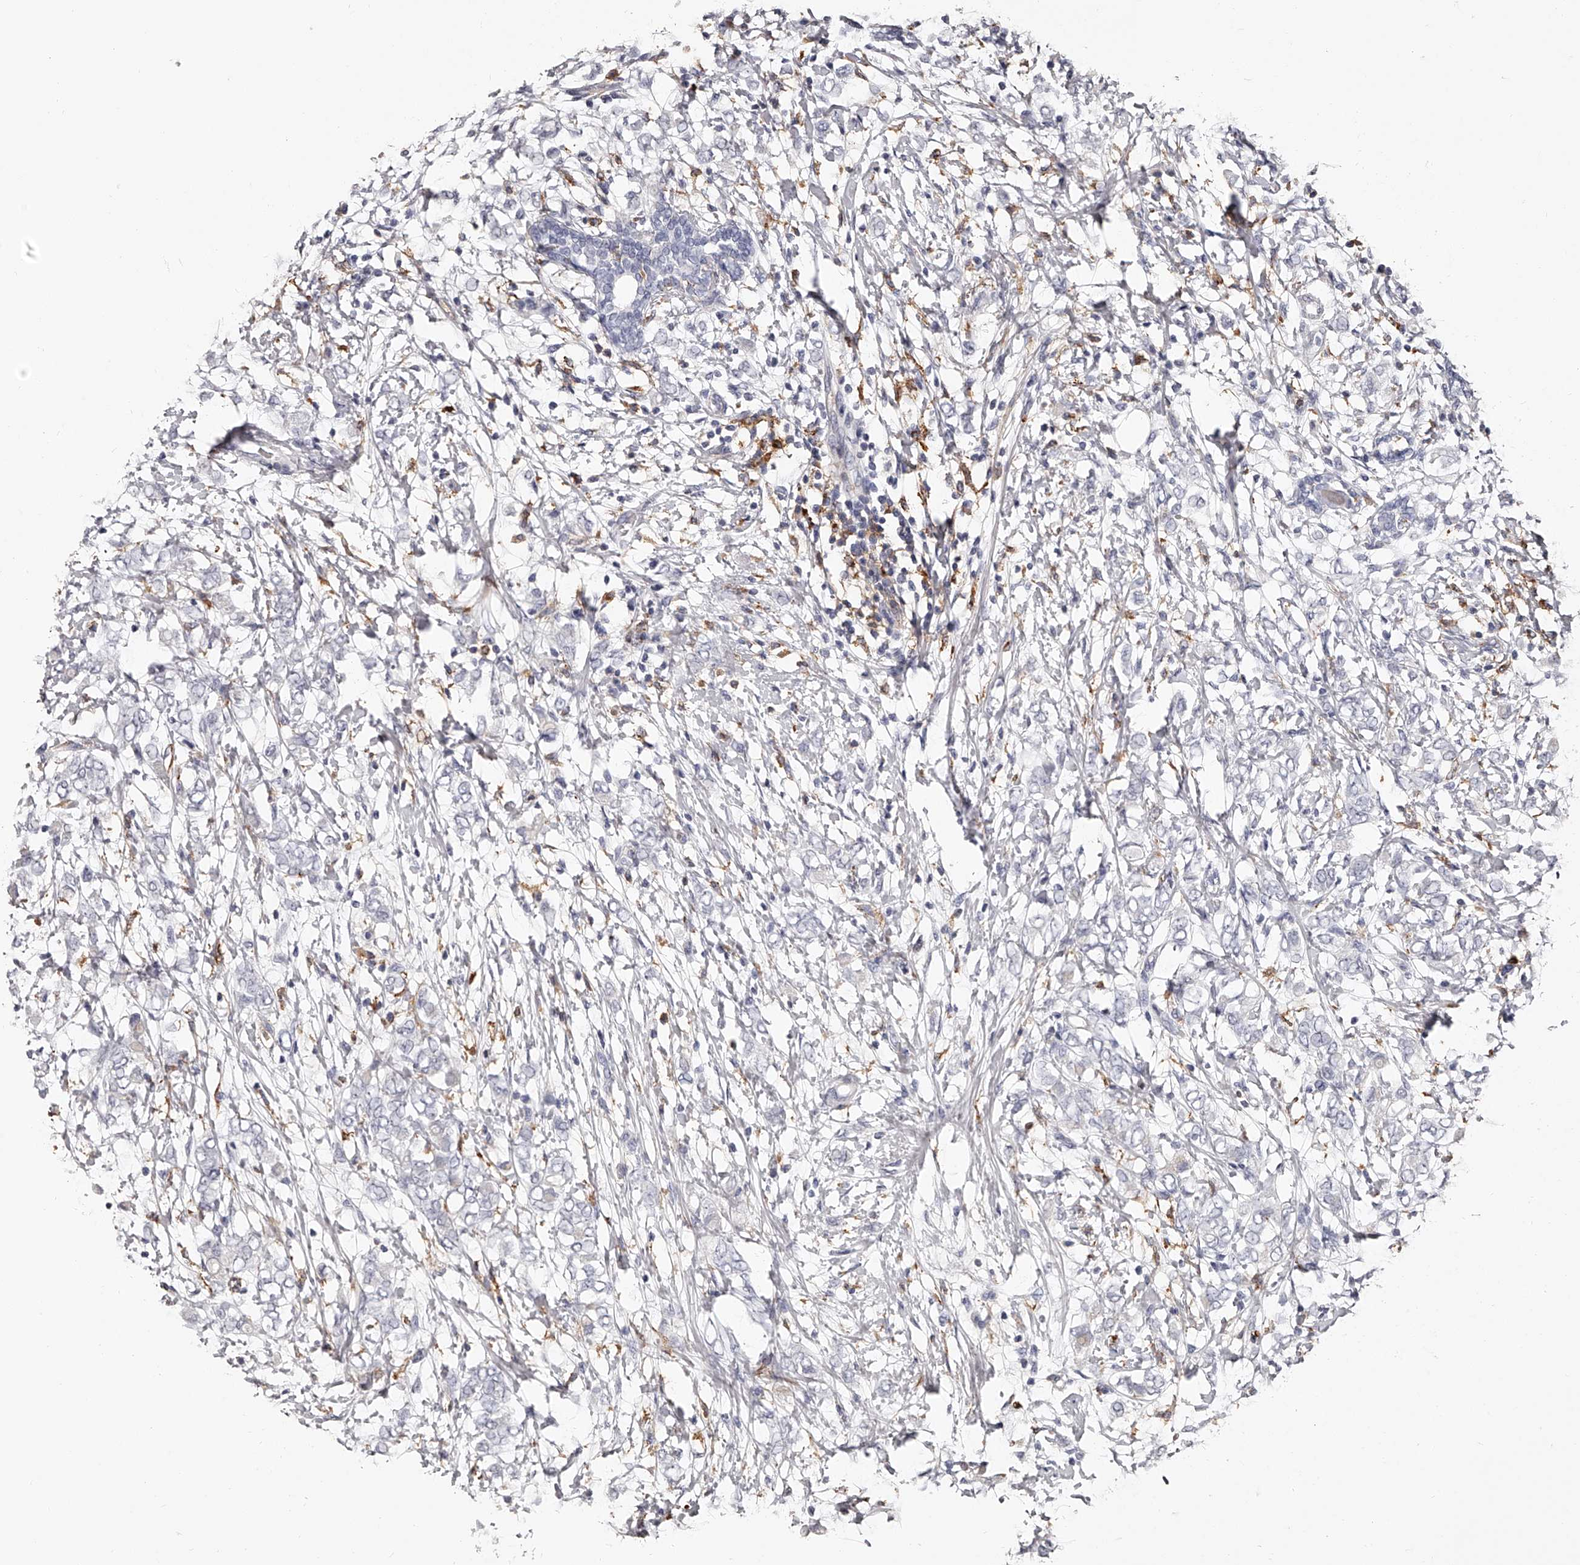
{"staining": {"intensity": "negative", "quantity": "none", "location": "none"}, "tissue": "breast cancer", "cell_type": "Tumor cells", "image_type": "cancer", "snomed": [{"axis": "morphology", "description": "Normal tissue, NOS"}, {"axis": "morphology", "description": "Lobular carcinoma"}, {"axis": "topography", "description": "Breast"}], "caption": "This micrograph is of lobular carcinoma (breast) stained with immunohistochemistry (IHC) to label a protein in brown with the nuclei are counter-stained blue. There is no positivity in tumor cells.", "gene": "PACSIN1", "patient": {"sex": "female", "age": 47}}